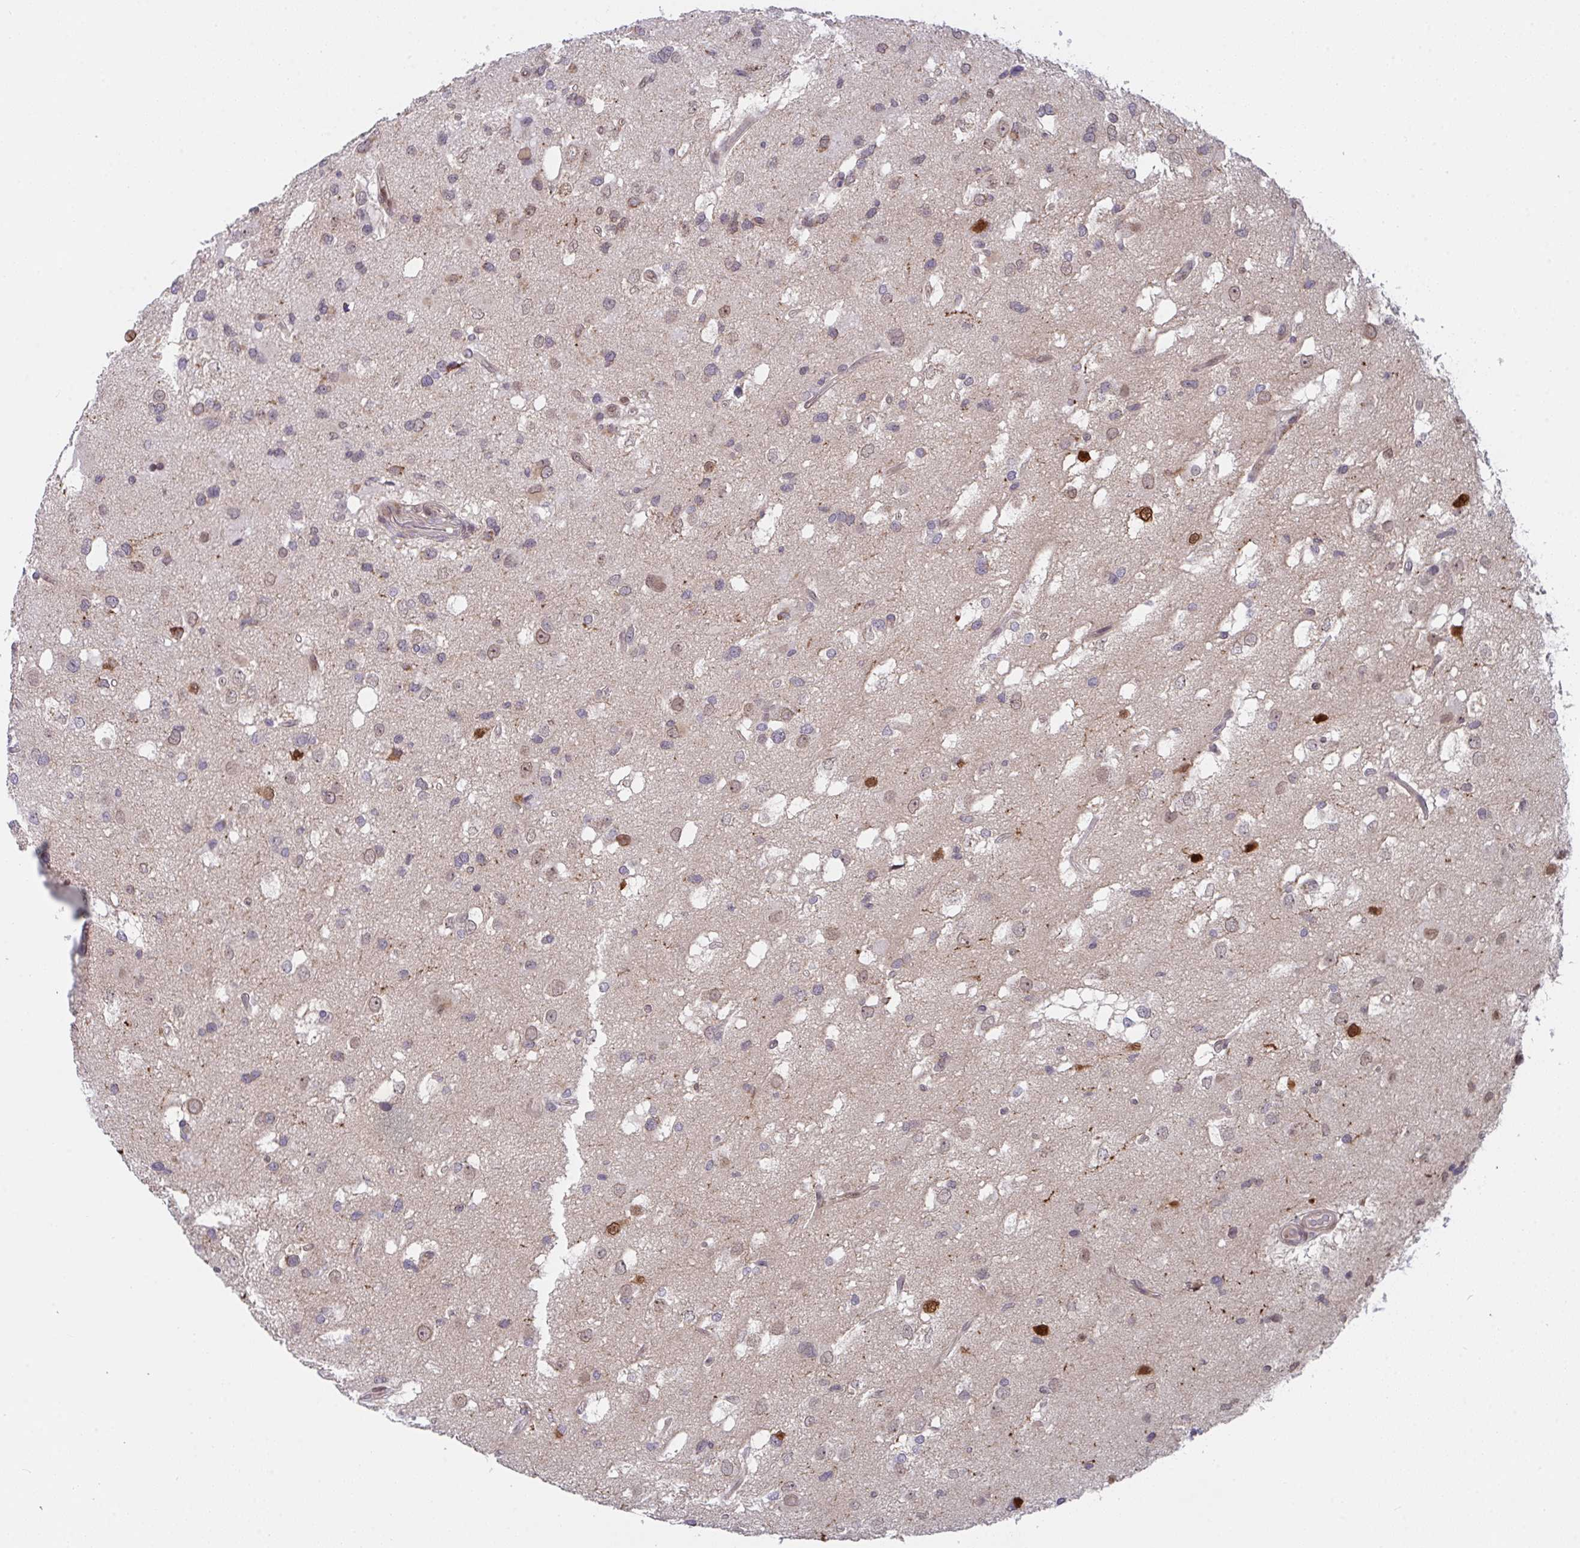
{"staining": {"intensity": "moderate", "quantity": "<25%", "location": "nuclear"}, "tissue": "glioma", "cell_type": "Tumor cells", "image_type": "cancer", "snomed": [{"axis": "morphology", "description": "Glioma, malignant, High grade"}, {"axis": "topography", "description": "Brain"}], "caption": "This histopathology image demonstrates immunohistochemistry staining of human glioma, with low moderate nuclear staining in about <25% of tumor cells.", "gene": "RBM18", "patient": {"sex": "male", "age": 53}}